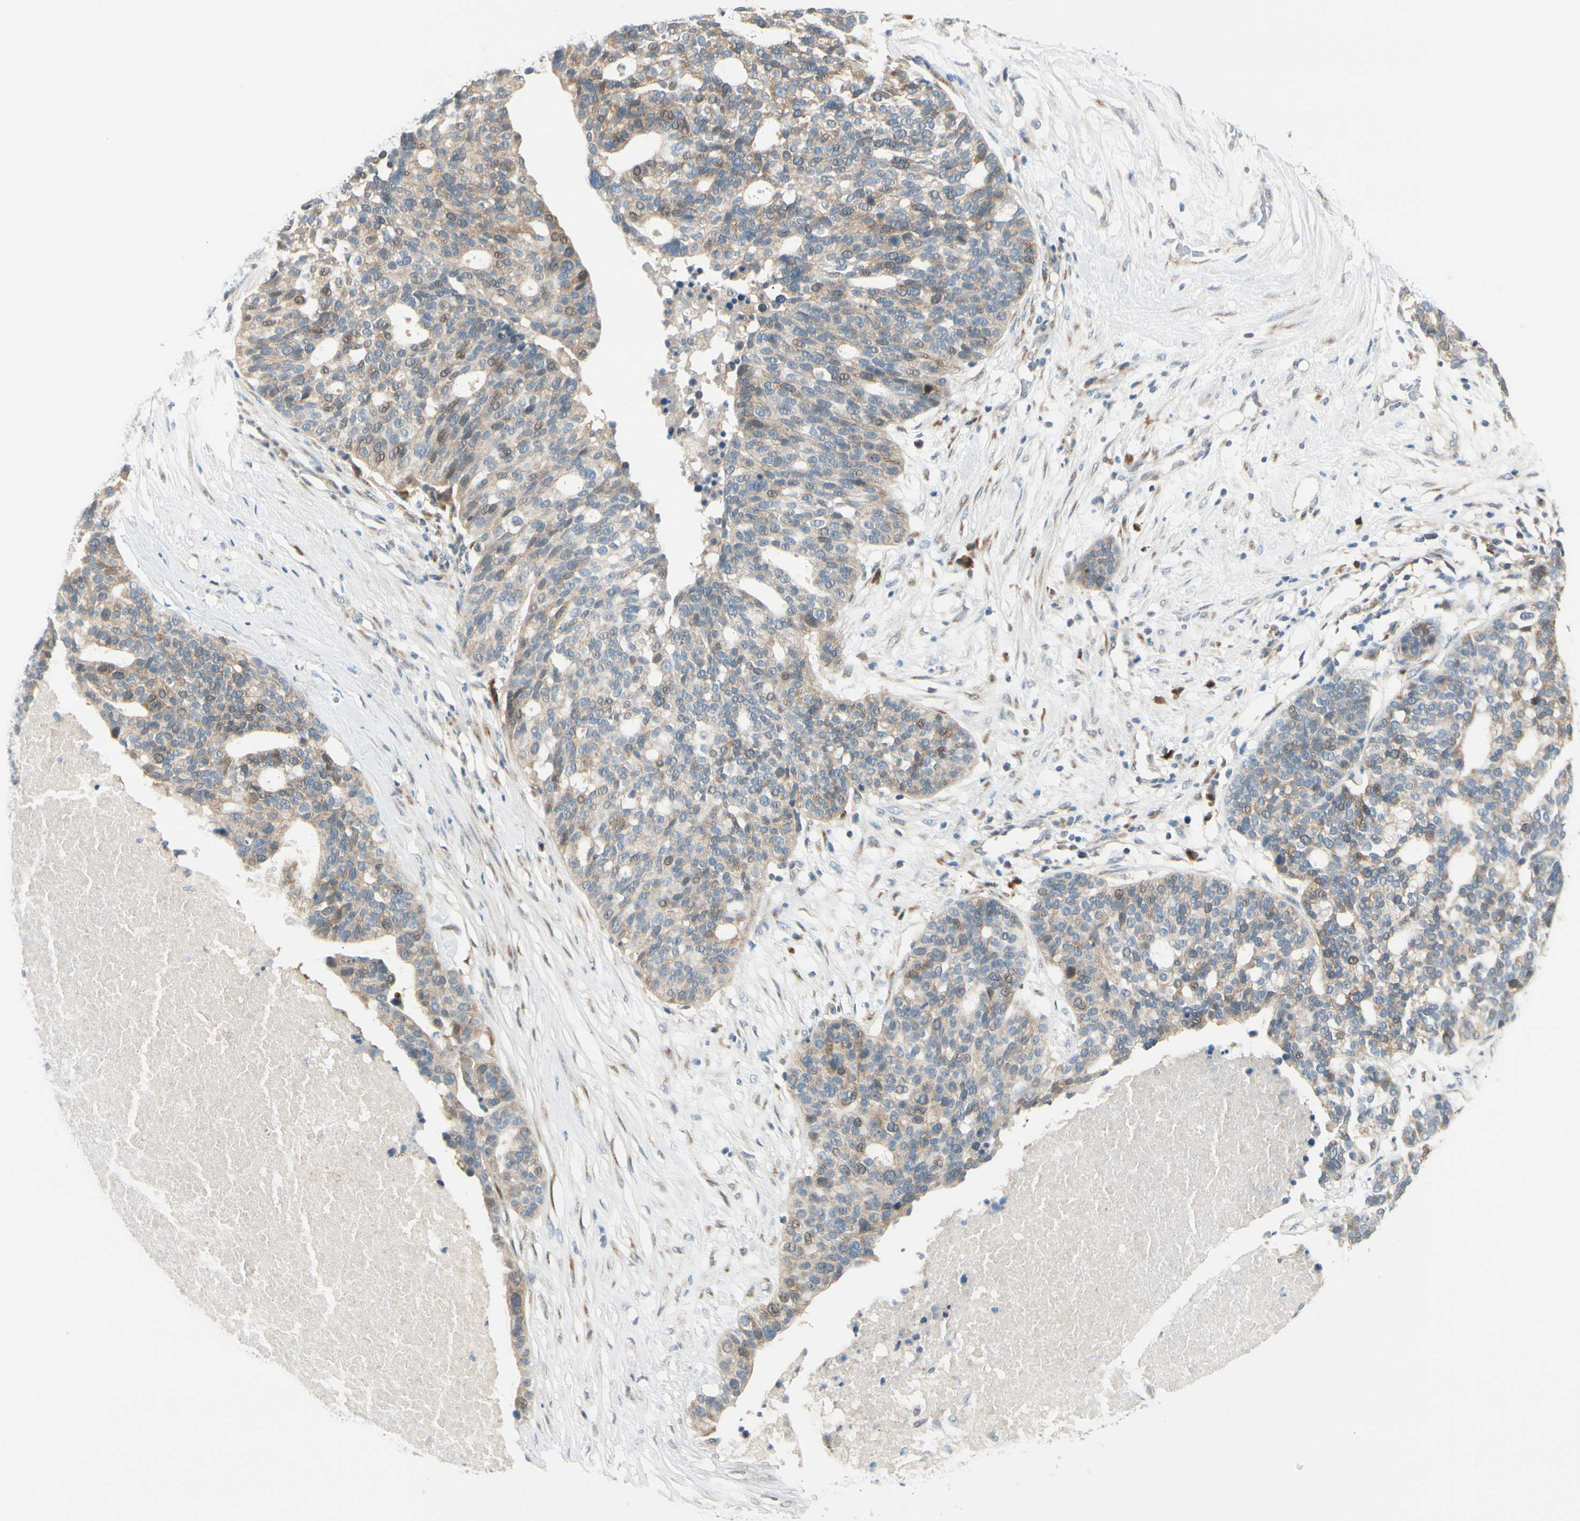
{"staining": {"intensity": "weak", "quantity": "25%-75%", "location": "cytoplasmic/membranous"}, "tissue": "ovarian cancer", "cell_type": "Tumor cells", "image_type": "cancer", "snomed": [{"axis": "morphology", "description": "Cystadenocarcinoma, serous, NOS"}, {"axis": "topography", "description": "Ovary"}], "caption": "Serous cystadenocarcinoma (ovarian) stained with immunohistochemistry demonstrates weak cytoplasmic/membranous expression in about 25%-75% of tumor cells.", "gene": "PTTG1", "patient": {"sex": "female", "age": 59}}